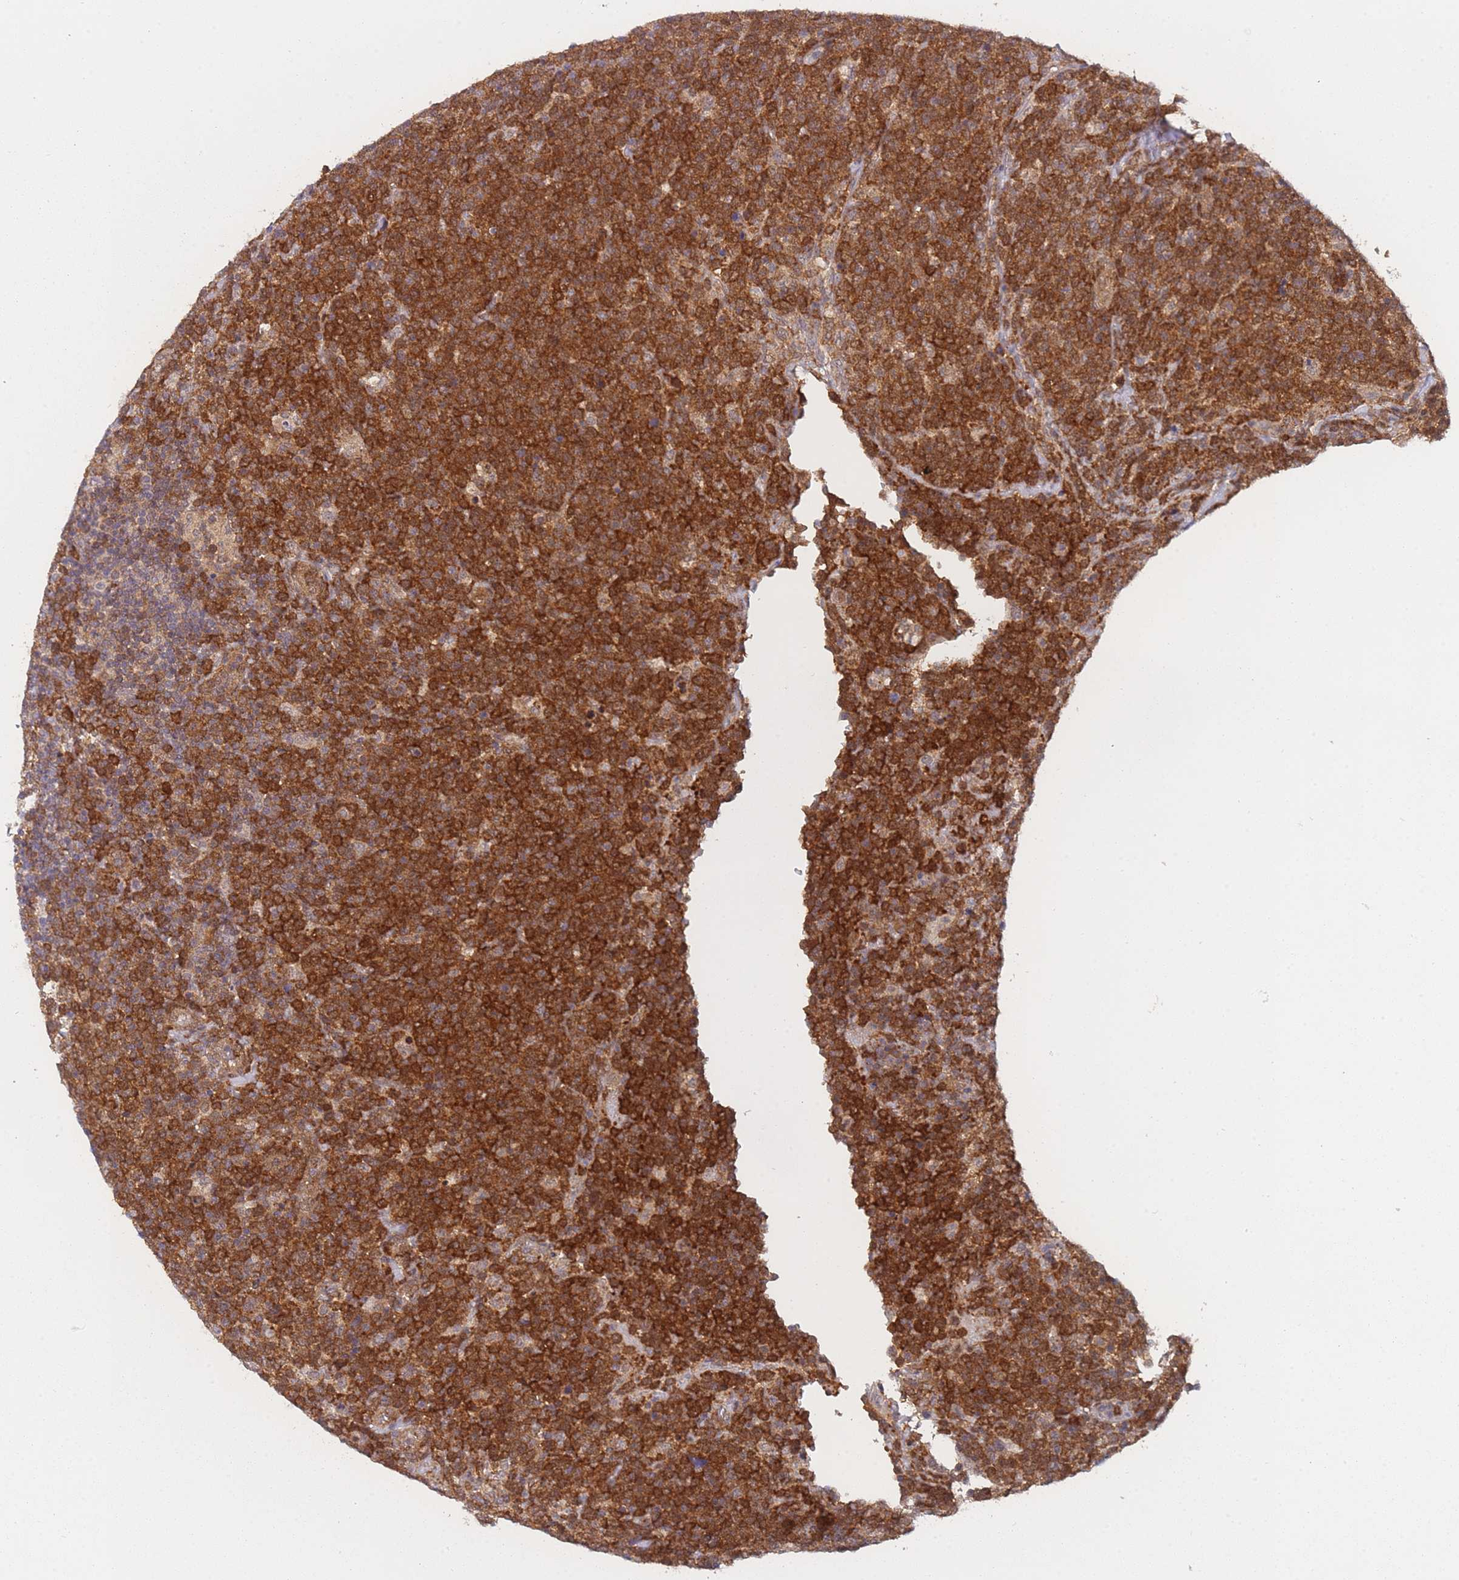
{"staining": {"intensity": "strong", "quantity": ">75%", "location": "cytoplasmic/membranous"}, "tissue": "lymphoma", "cell_type": "Tumor cells", "image_type": "cancer", "snomed": [{"axis": "morphology", "description": "Malignant lymphoma, non-Hodgkin's type, High grade"}, {"axis": "topography", "description": "Lymph node"}], "caption": "There is high levels of strong cytoplasmic/membranous expression in tumor cells of lymphoma, as demonstrated by immunohistochemical staining (brown color).", "gene": "MRI1", "patient": {"sex": "male", "age": 61}}